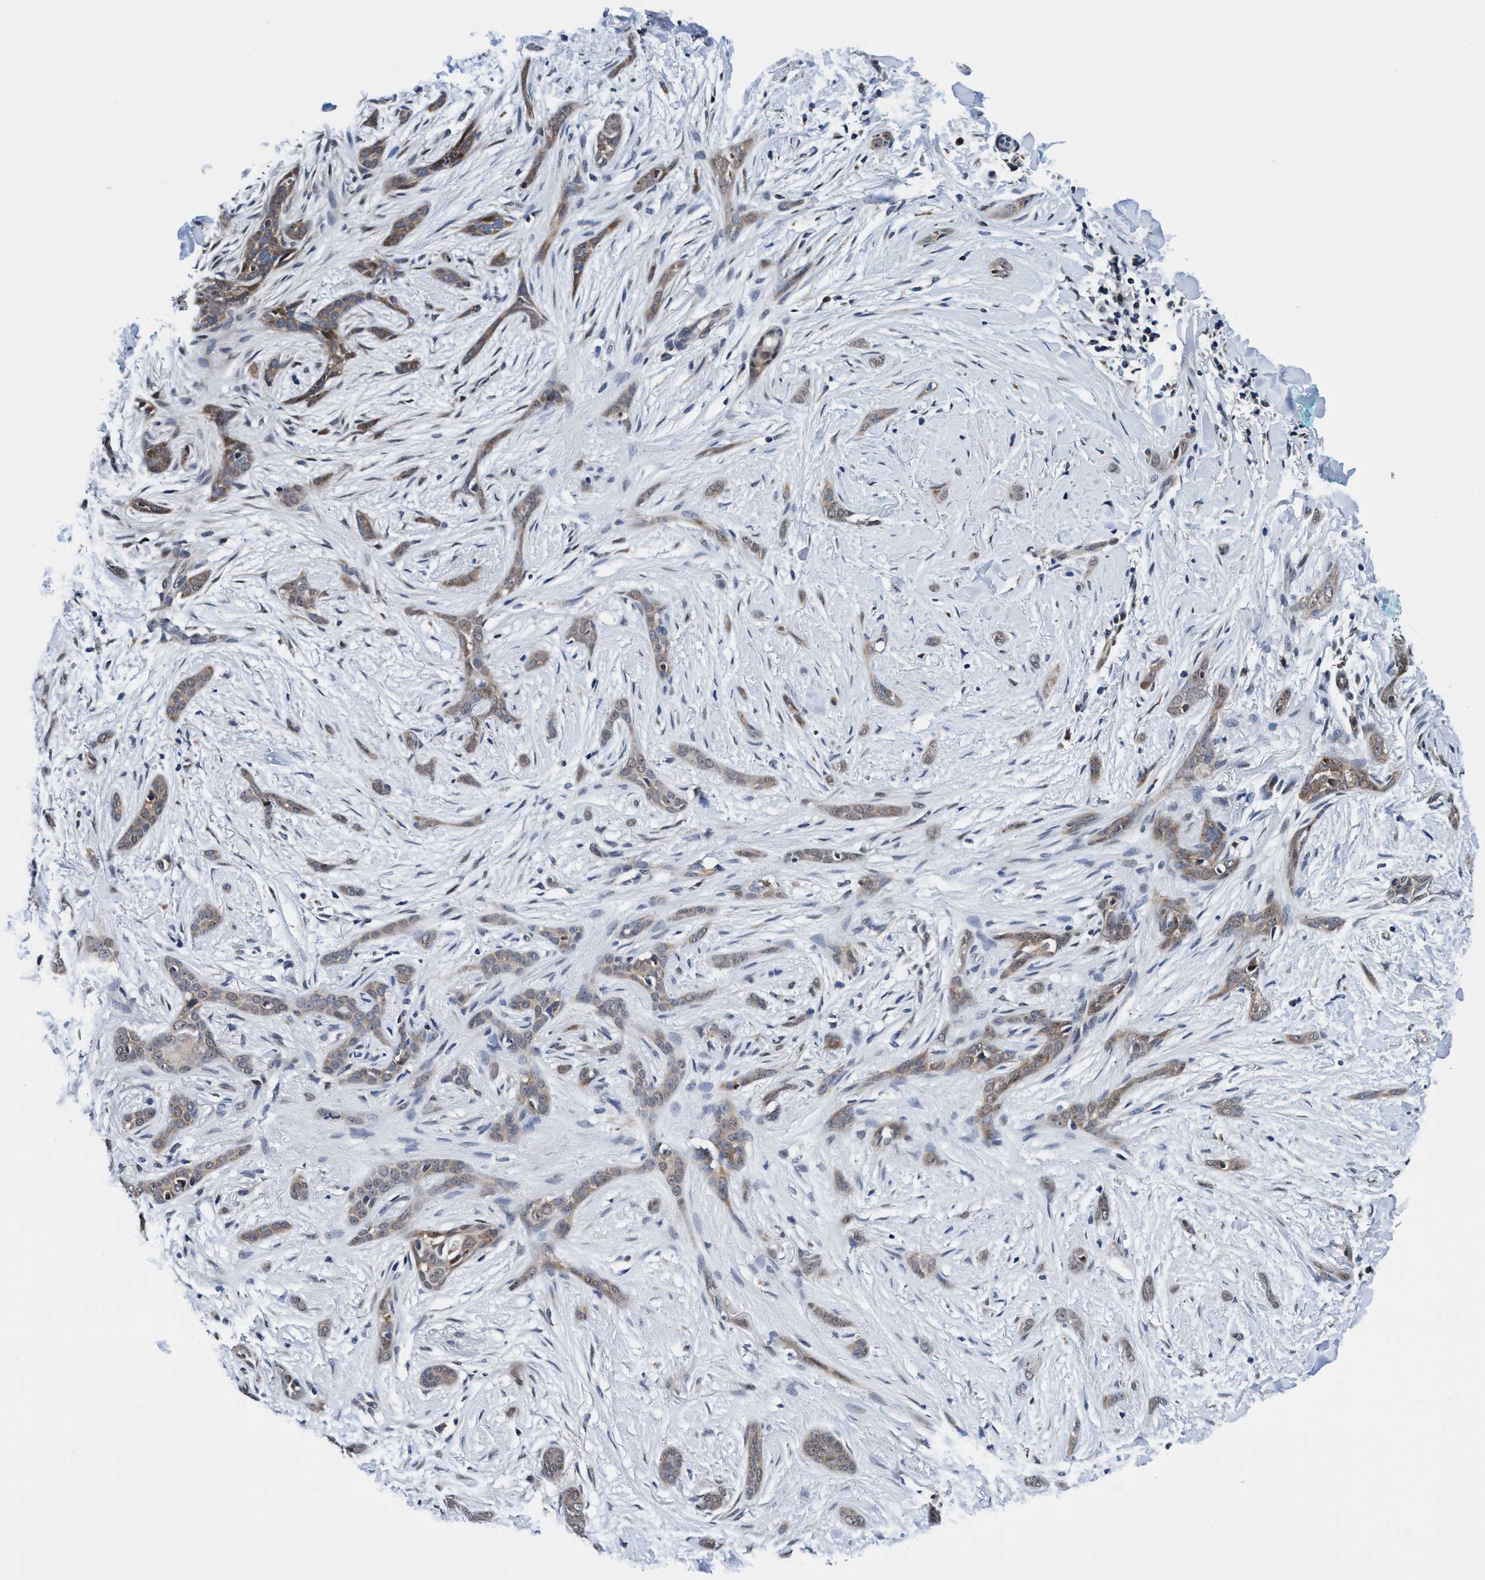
{"staining": {"intensity": "weak", "quantity": ">75%", "location": "cytoplasmic/membranous"}, "tissue": "skin cancer", "cell_type": "Tumor cells", "image_type": "cancer", "snomed": [{"axis": "morphology", "description": "Basal cell carcinoma"}, {"axis": "morphology", "description": "Adnexal tumor, benign"}, {"axis": "topography", "description": "Skin"}], "caption": "Skin cancer (benign adnexal tumor) stained with a brown dye exhibits weak cytoplasmic/membranous positive expression in about >75% of tumor cells.", "gene": "AGAP2", "patient": {"sex": "female", "age": 42}}